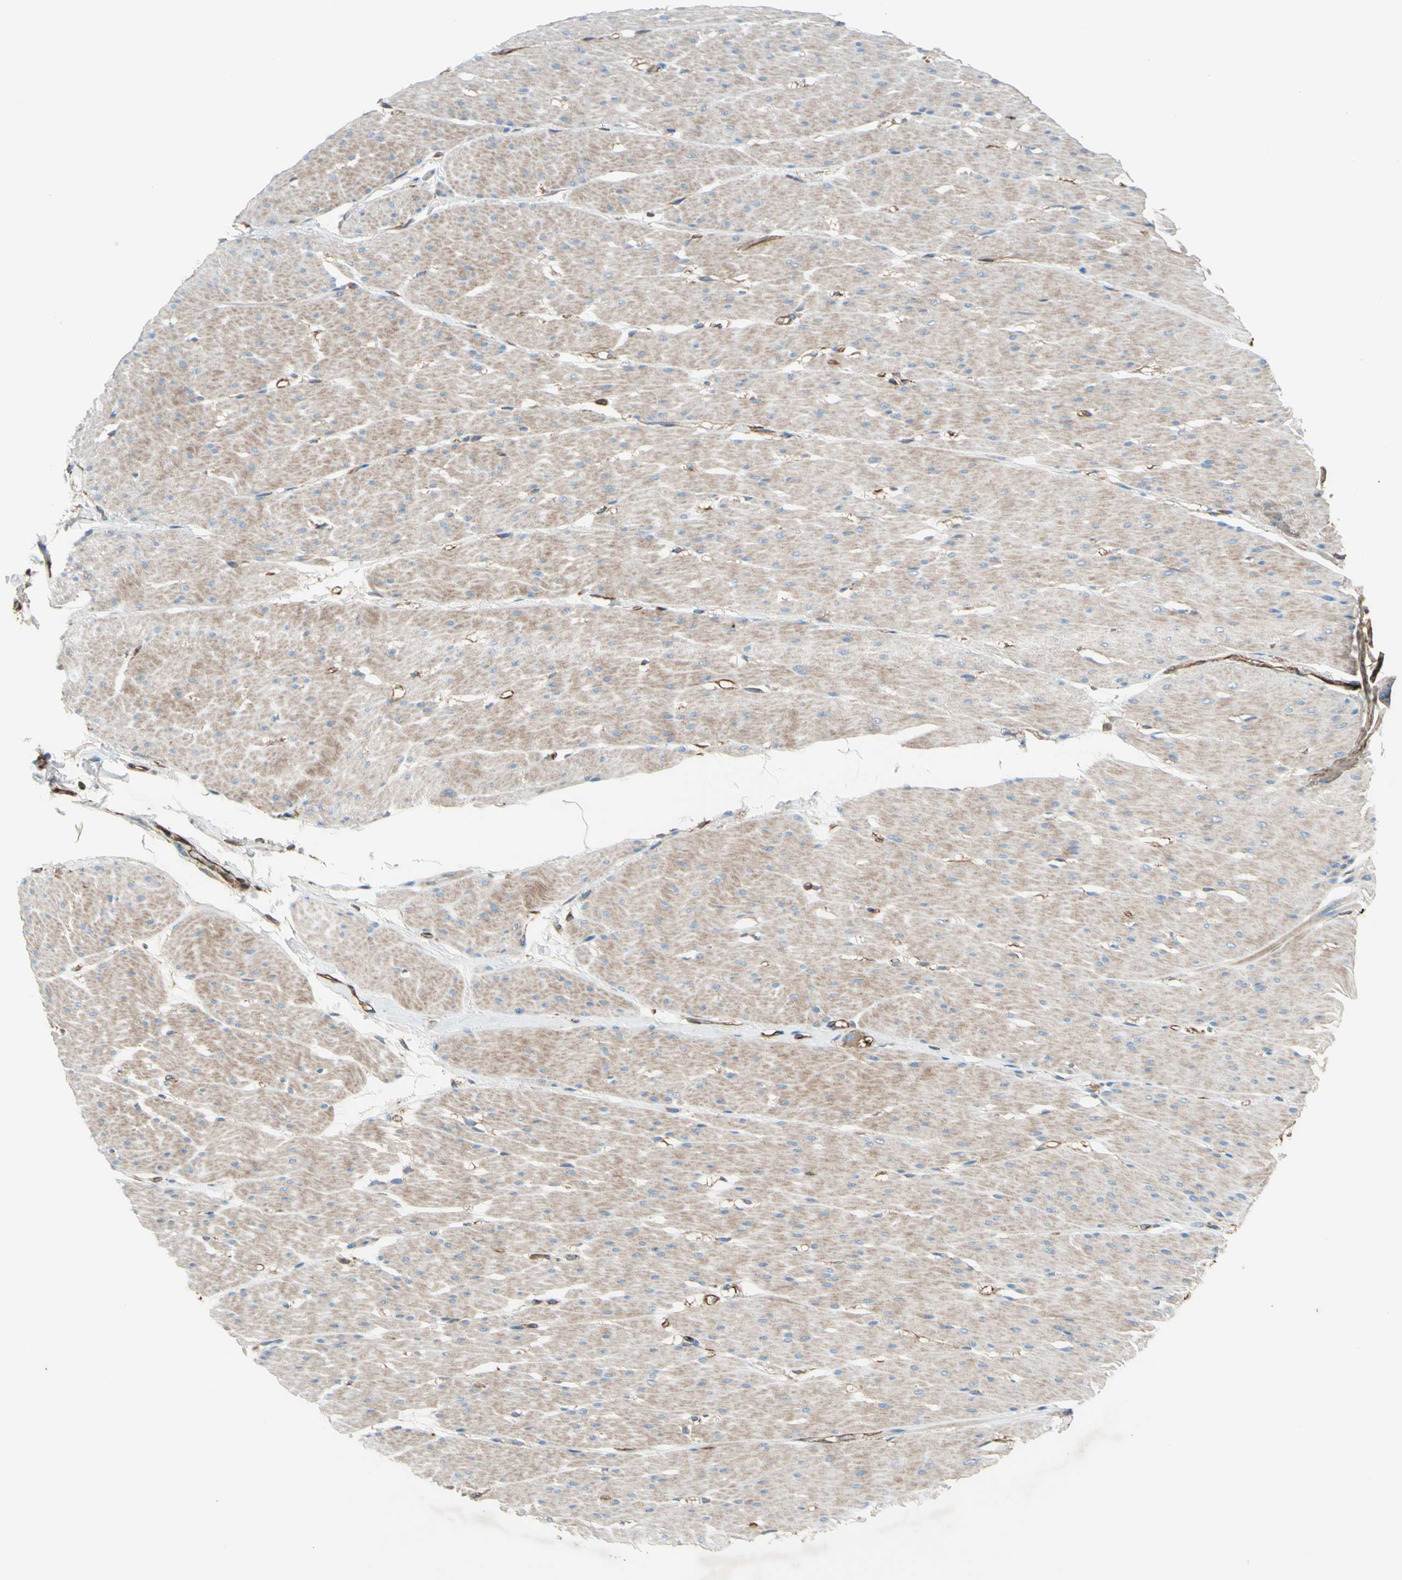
{"staining": {"intensity": "moderate", "quantity": "25%-75%", "location": "cytoplasmic/membranous"}, "tissue": "smooth muscle", "cell_type": "Smooth muscle cells", "image_type": "normal", "snomed": [{"axis": "morphology", "description": "Normal tissue, NOS"}, {"axis": "topography", "description": "Smooth muscle"}, {"axis": "topography", "description": "Colon"}], "caption": "The micrograph shows immunohistochemical staining of benign smooth muscle. There is moderate cytoplasmic/membranous staining is appreciated in about 25%-75% of smooth muscle cells.", "gene": "TRAF2", "patient": {"sex": "male", "age": 67}}